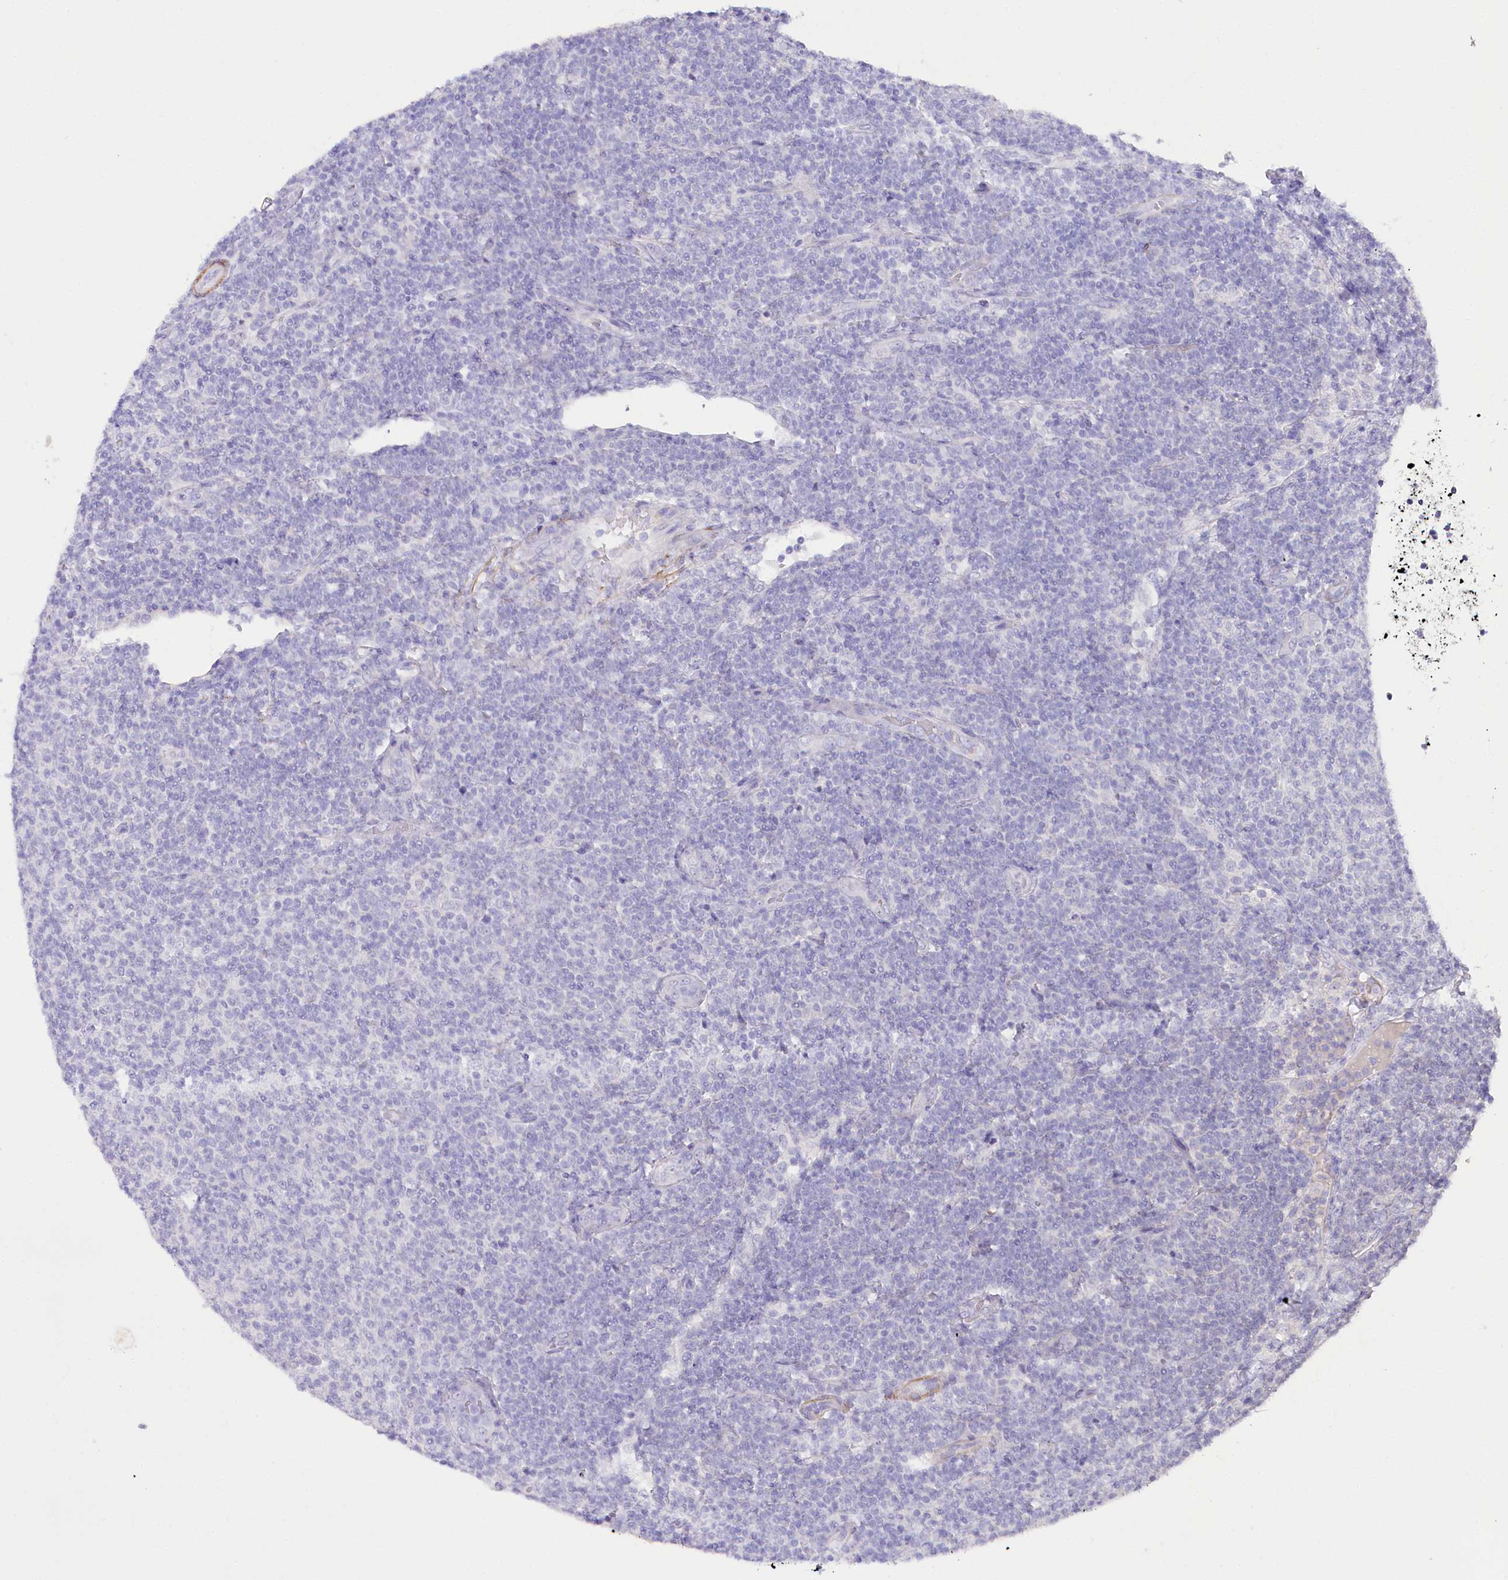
{"staining": {"intensity": "negative", "quantity": "none", "location": "none"}, "tissue": "lymphoma", "cell_type": "Tumor cells", "image_type": "cancer", "snomed": [{"axis": "morphology", "description": "Malignant lymphoma, non-Hodgkin's type, Low grade"}, {"axis": "topography", "description": "Lymph node"}], "caption": "An immunohistochemistry histopathology image of low-grade malignant lymphoma, non-Hodgkin's type is shown. There is no staining in tumor cells of low-grade malignant lymphoma, non-Hodgkin's type.", "gene": "CSN3", "patient": {"sex": "male", "age": 66}}